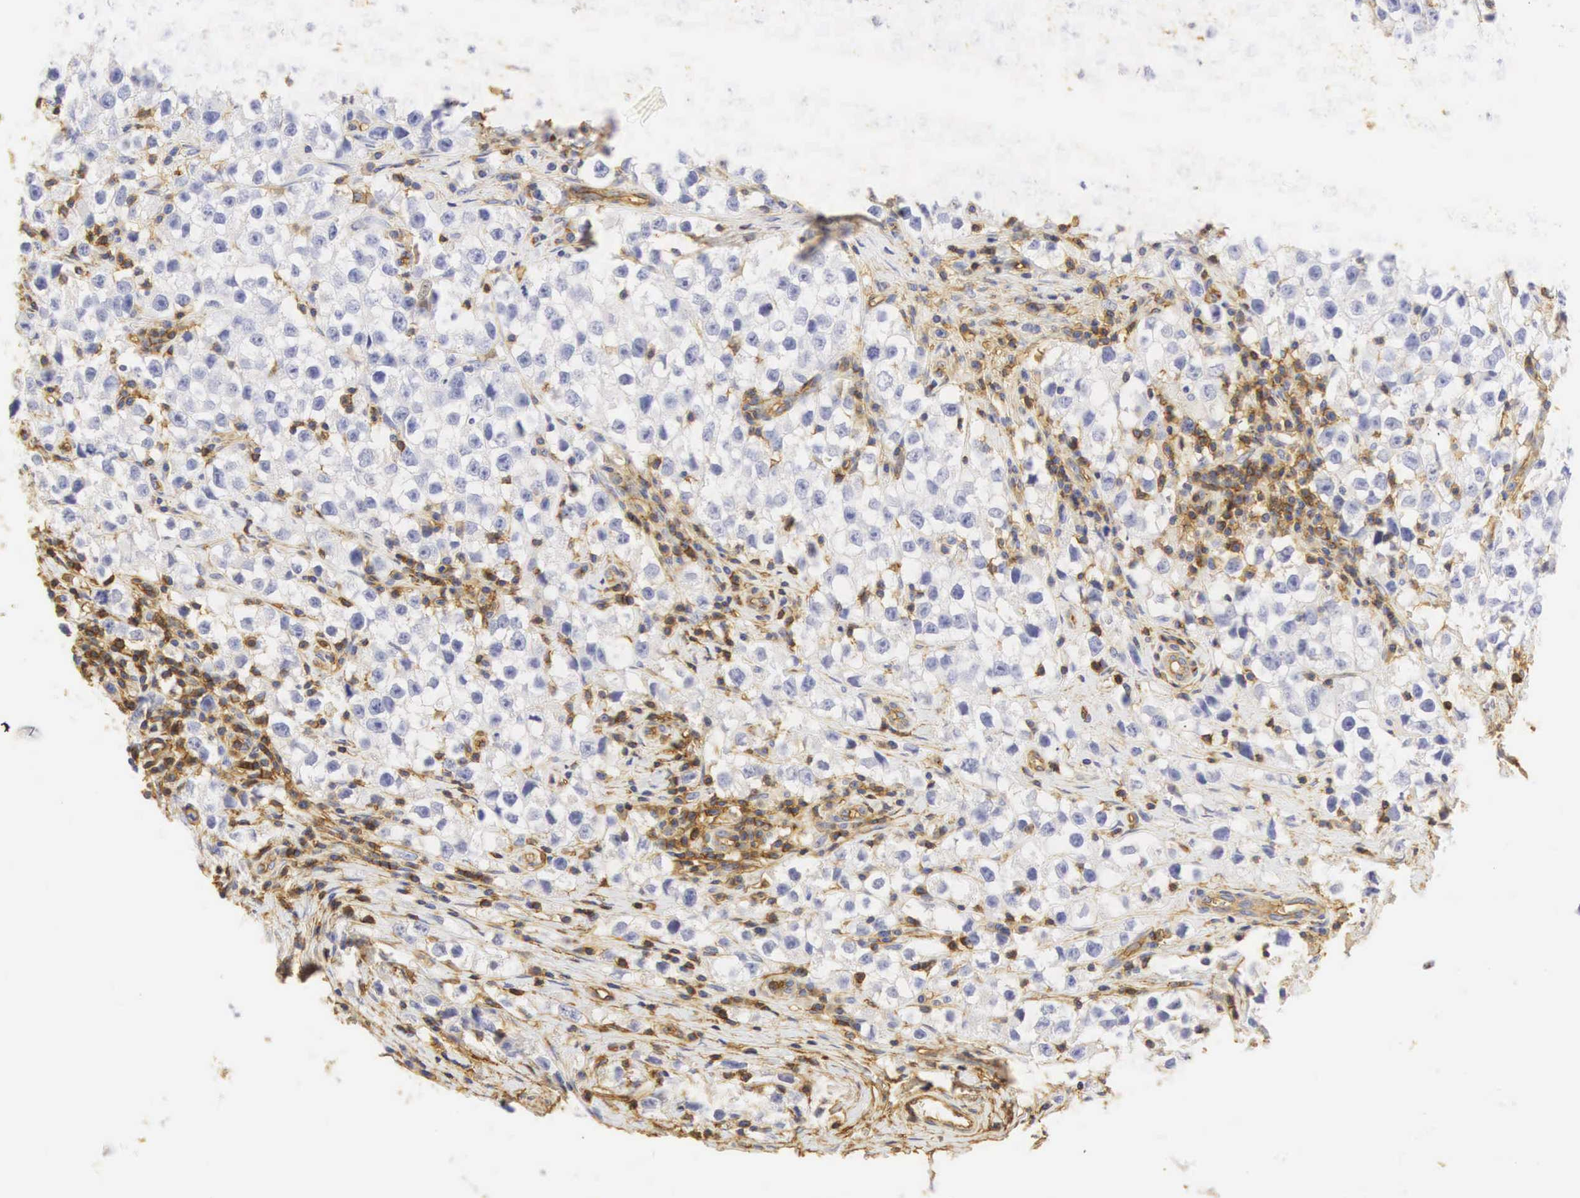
{"staining": {"intensity": "negative", "quantity": "none", "location": "none"}, "tissue": "testis cancer", "cell_type": "Tumor cells", "image_type": "cancer", "snomed": [{"axis": "morphology", "description": "Seminoma, NOS"}, {"axis": "topography", "description": "Testis"}], "caption": "DAB (3,3'-diaminobenzidine) immunohistochemical staining of testis cancer displays no significant expression in tumor cells.", "gene": "CD99", "patient": {"sex": "male", "age": 35}}